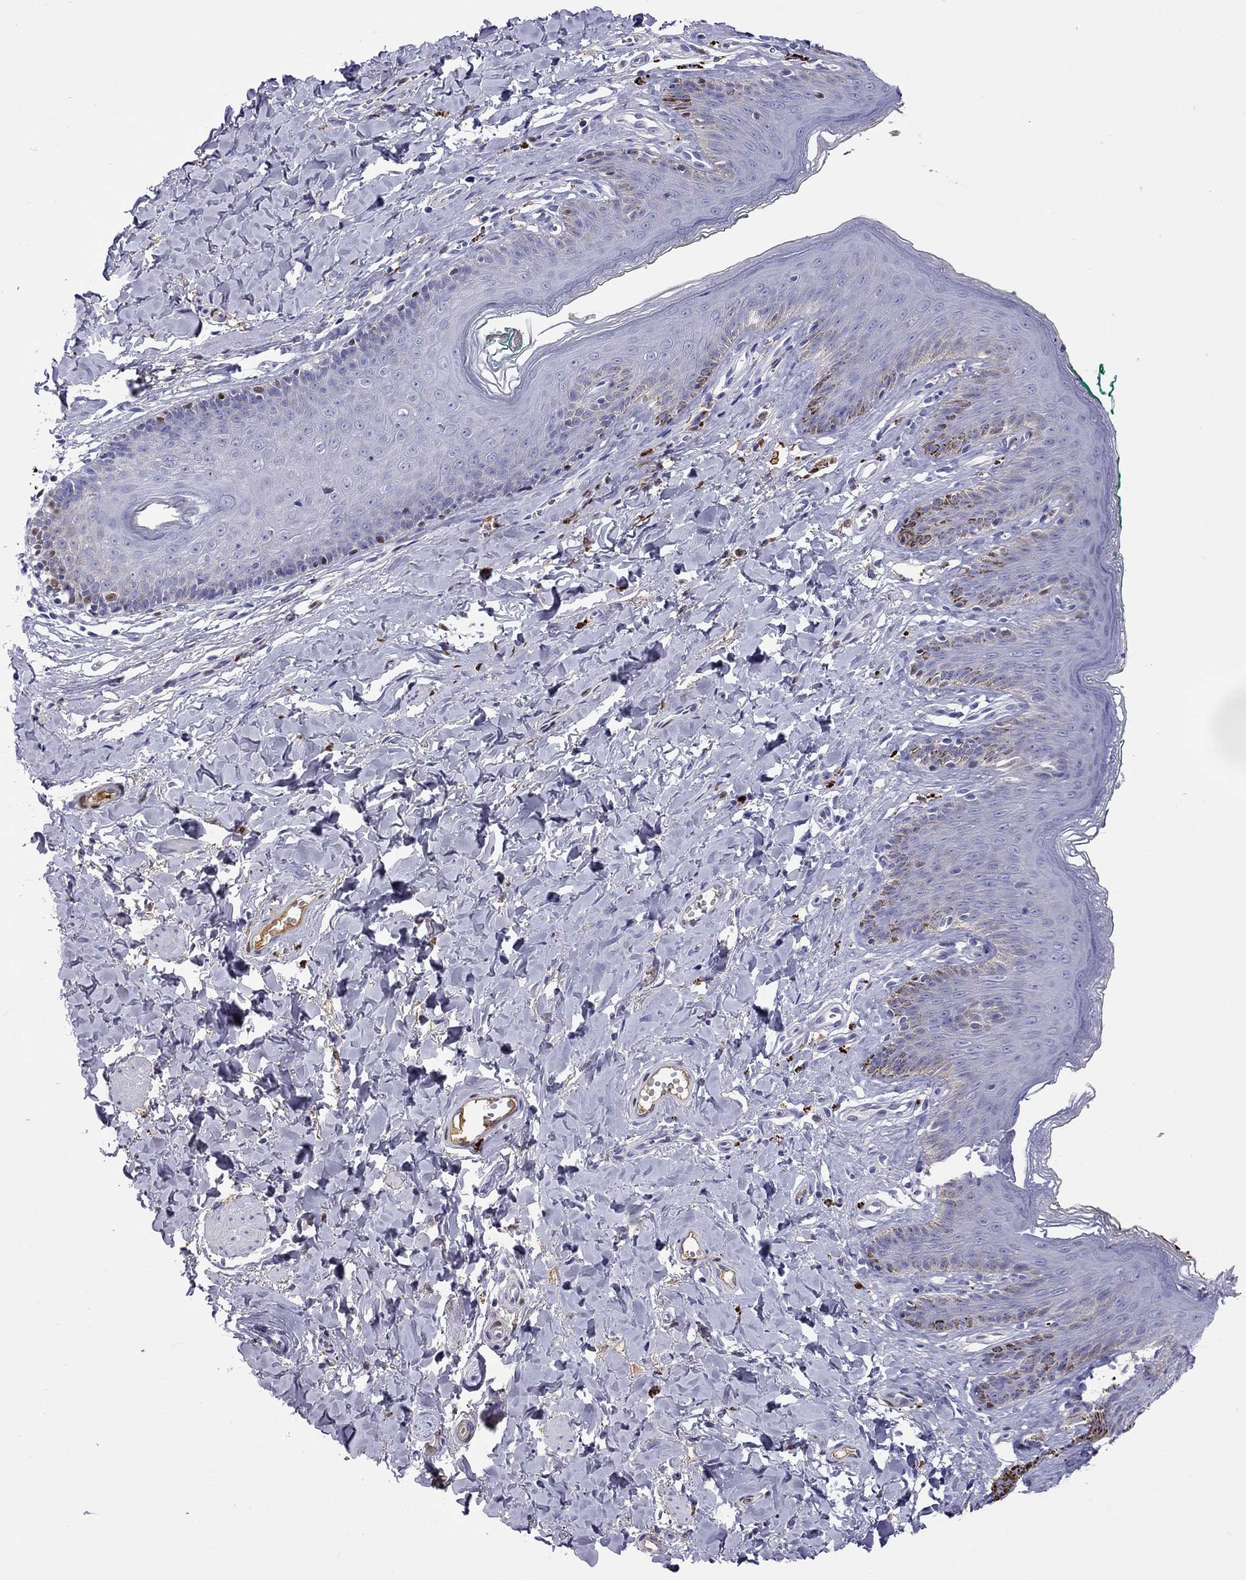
{"staining": {"intensity": "negative", "quantity": "none", "location": "none"}, "tissue": "skin", "cell_type": "Epidermal cells", "image_type": "normal", "snomed": [{"axis": "morphology", "description": "Normal tissue, NOS"}, {"axis": "topography", "description": "Vulva"}], "caption": "This is an IHC photomicrograph of benign skin. There is no positivity in epidermal cells.", "gene": "SERPINA3", "patient": {"sex": "female", "age": 66}}